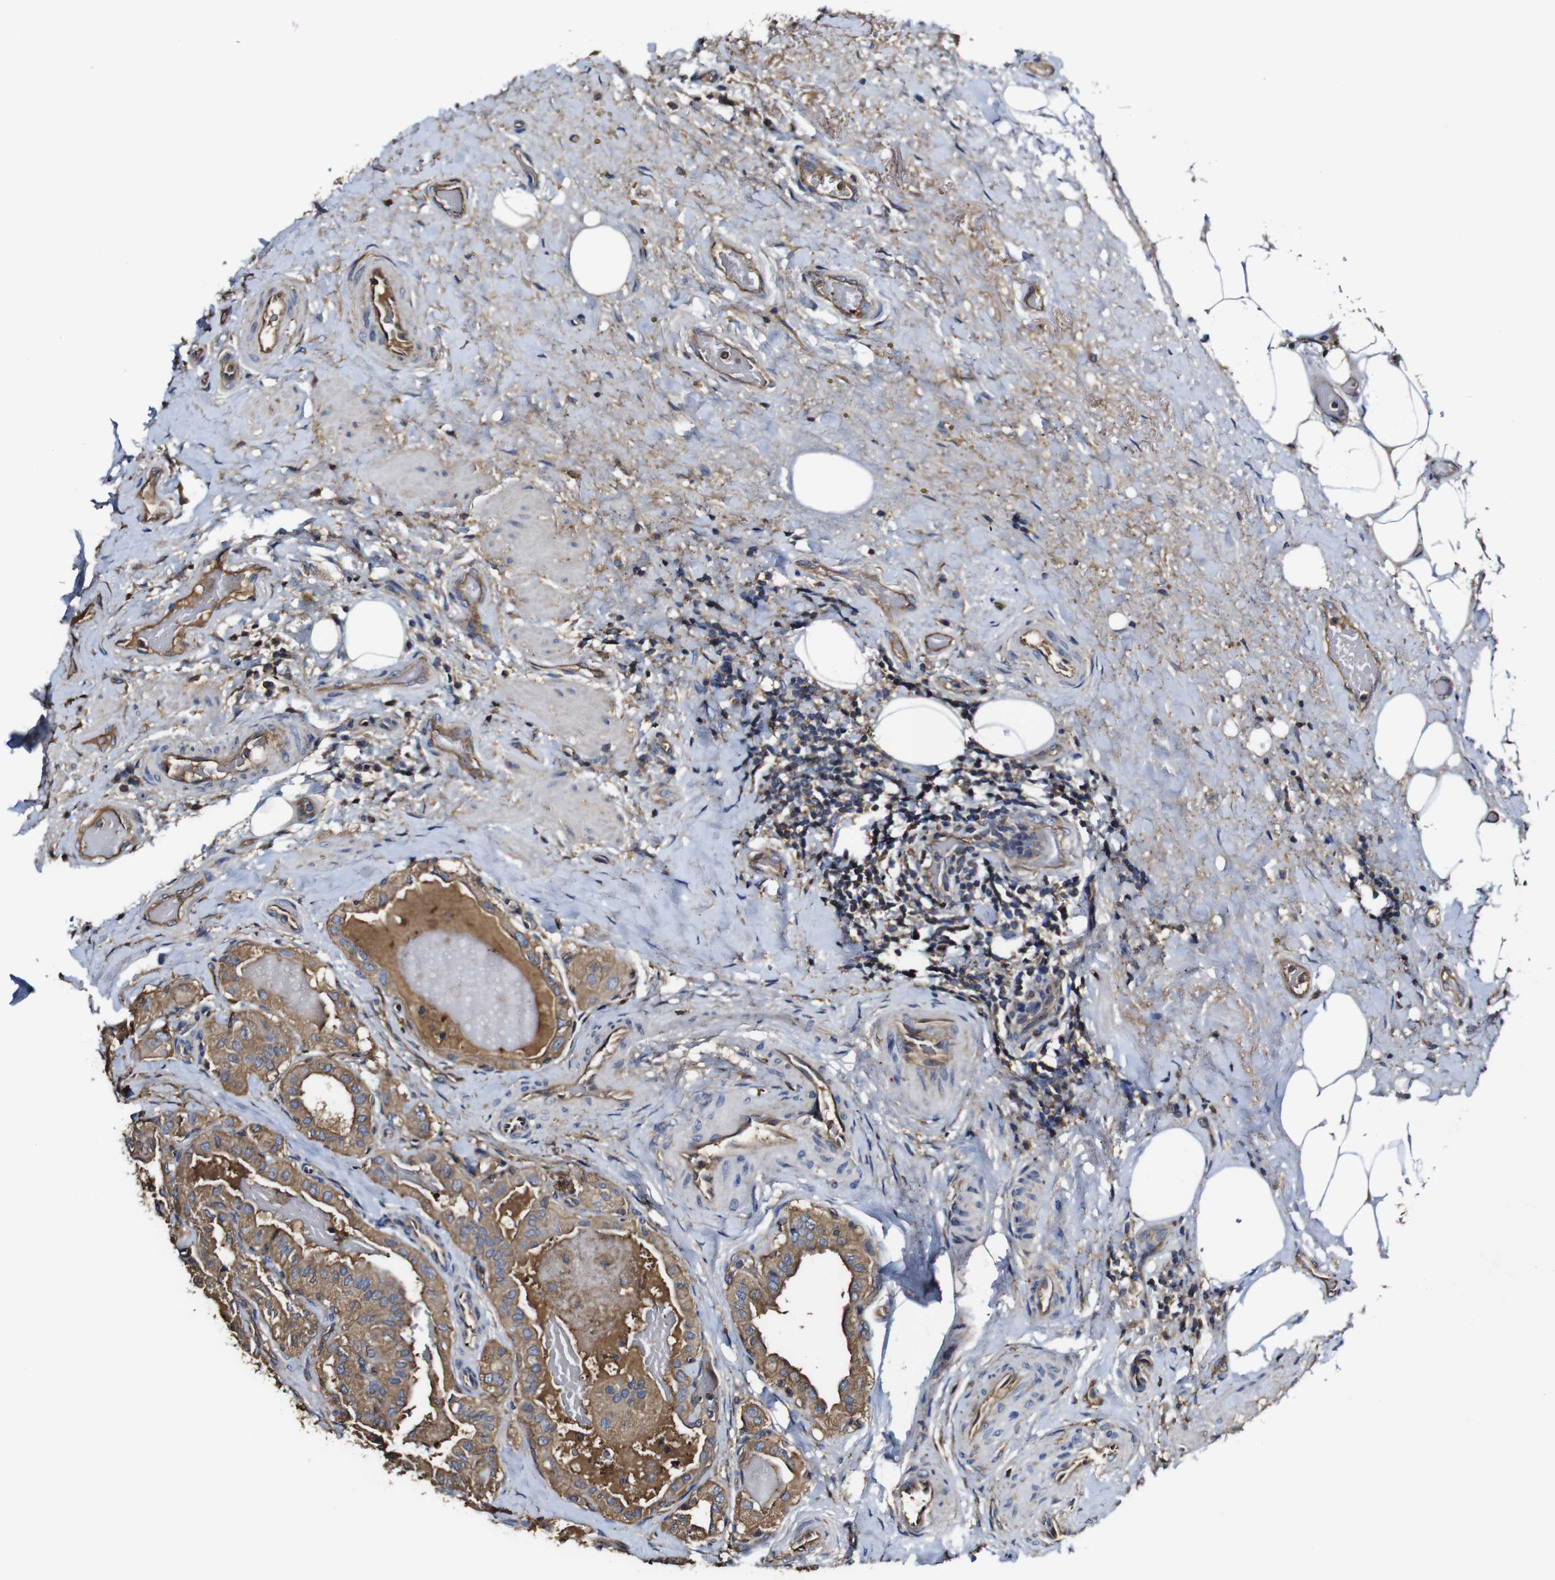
{"staining": {"intensity": "moderate", "quantity": ">75%", "location": "cytoplasmic/membranous"}, "tissue": "thyroid cancer", "cell_type": "Tumor cells", "image_type": "cancer", "snomed": [{"axis": "morphology", "description": "Papillary adenocarcinoma, NOS"}, {"axis": "topography", "description": "Thyroid gland"}], "caption": "Protein analysis of thyroid cancer tissue reveals moderate cytoplasmic/membranous expression in about >75% of tumor cells.", "gene": "MSN", "patient": {"sex": "male", "age": 77}}